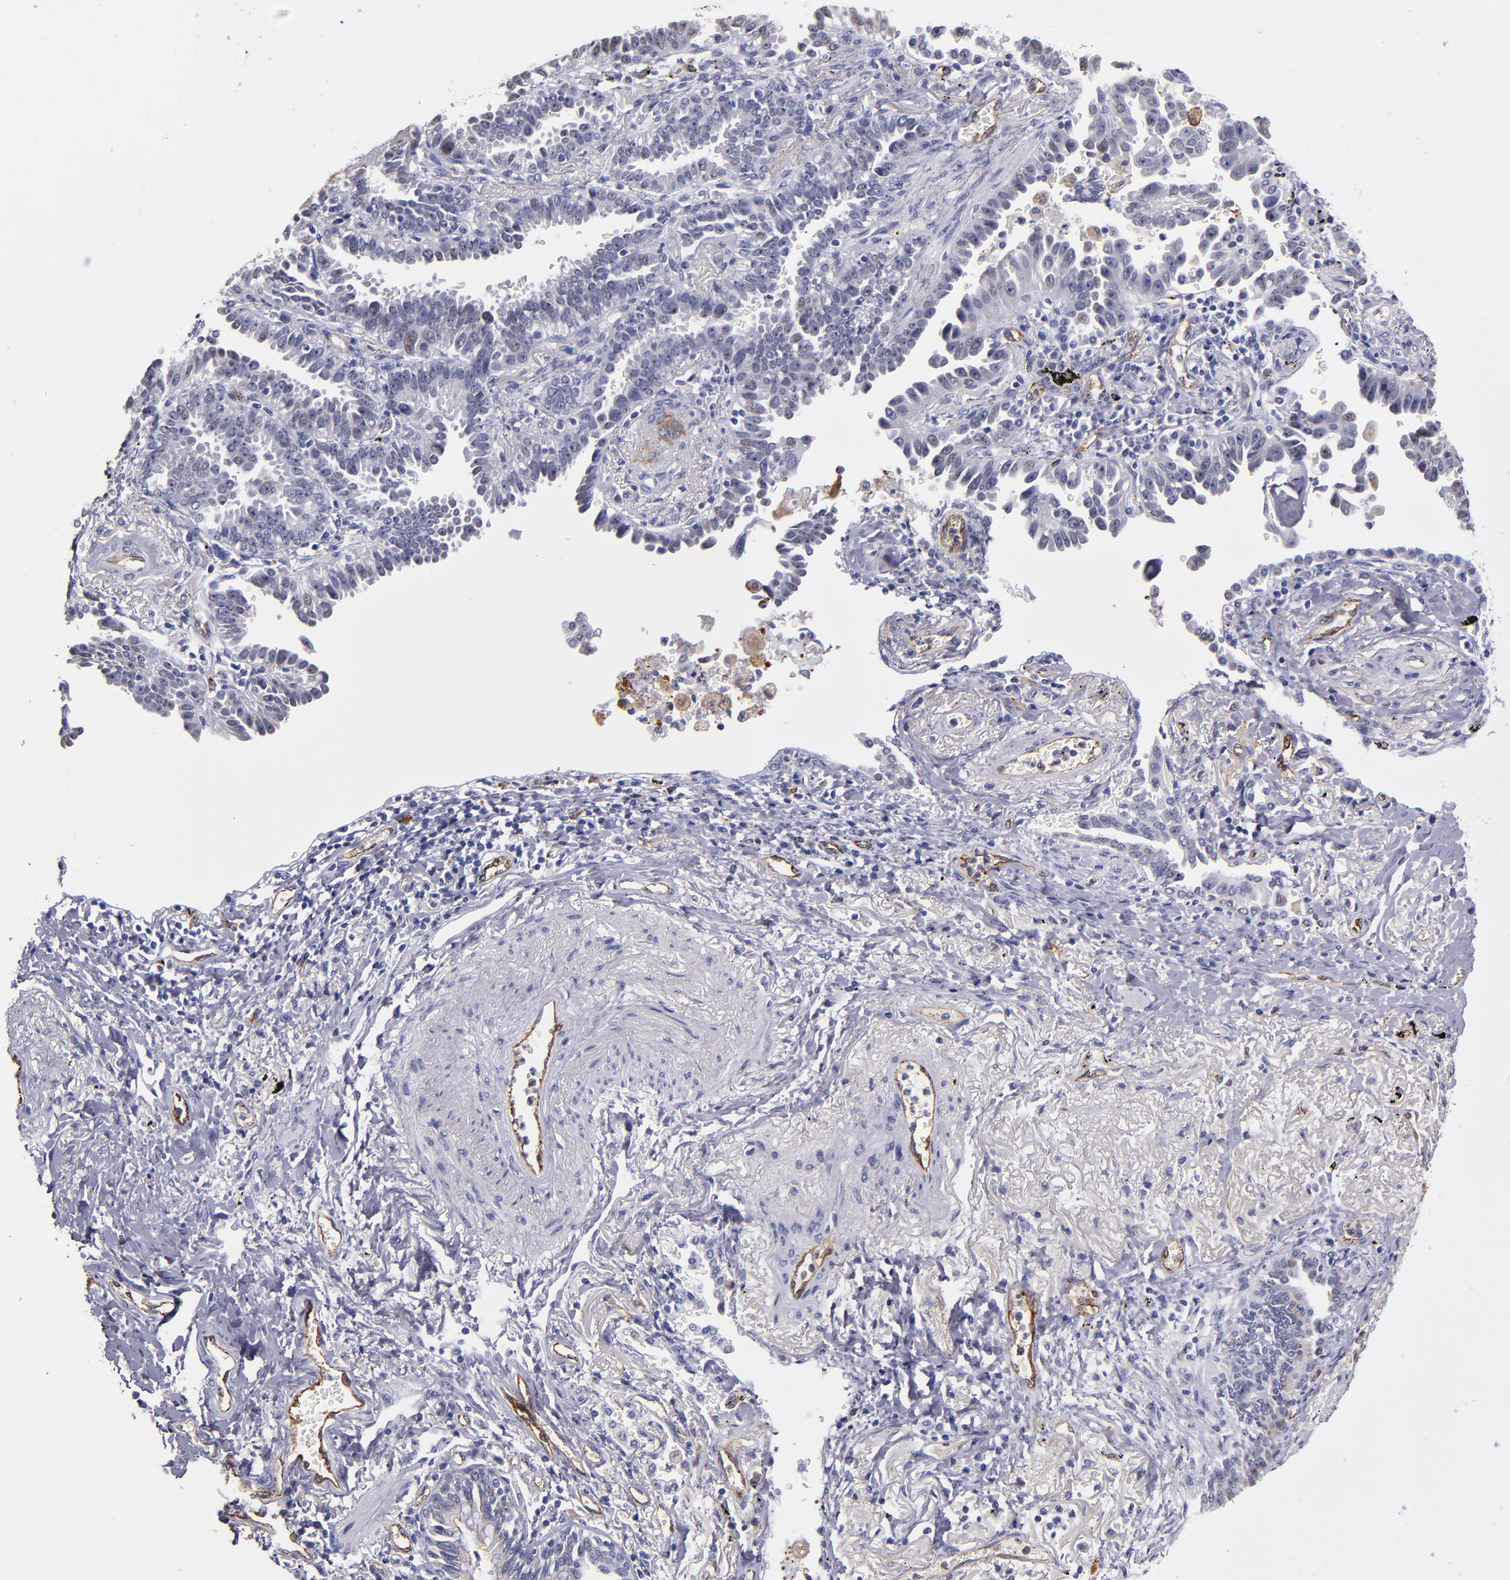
{"staining": {"intensity": "negative", "quantity": "none", "location": "none"}, "tissue": "lung cancer", "cell_type": "Tumor cells", "image_type": "cancer", "snomed": [{"axis": "morphology", "description": "Adenocarcinoma, NOS"}, {"axis": "topography", "description": "Lung"}], "caption": "Tumor cells show no significant expression in lung adenocarcinoma. The staining was performed using DAB (3,3'-diaminobenzidine) to visualize the protein expression in brown, while the nuclei were stained in blue with hematoxylin (Magnification: 20x).", "gene": "SELP", "patient": {"sex": "female", "age": 64}}